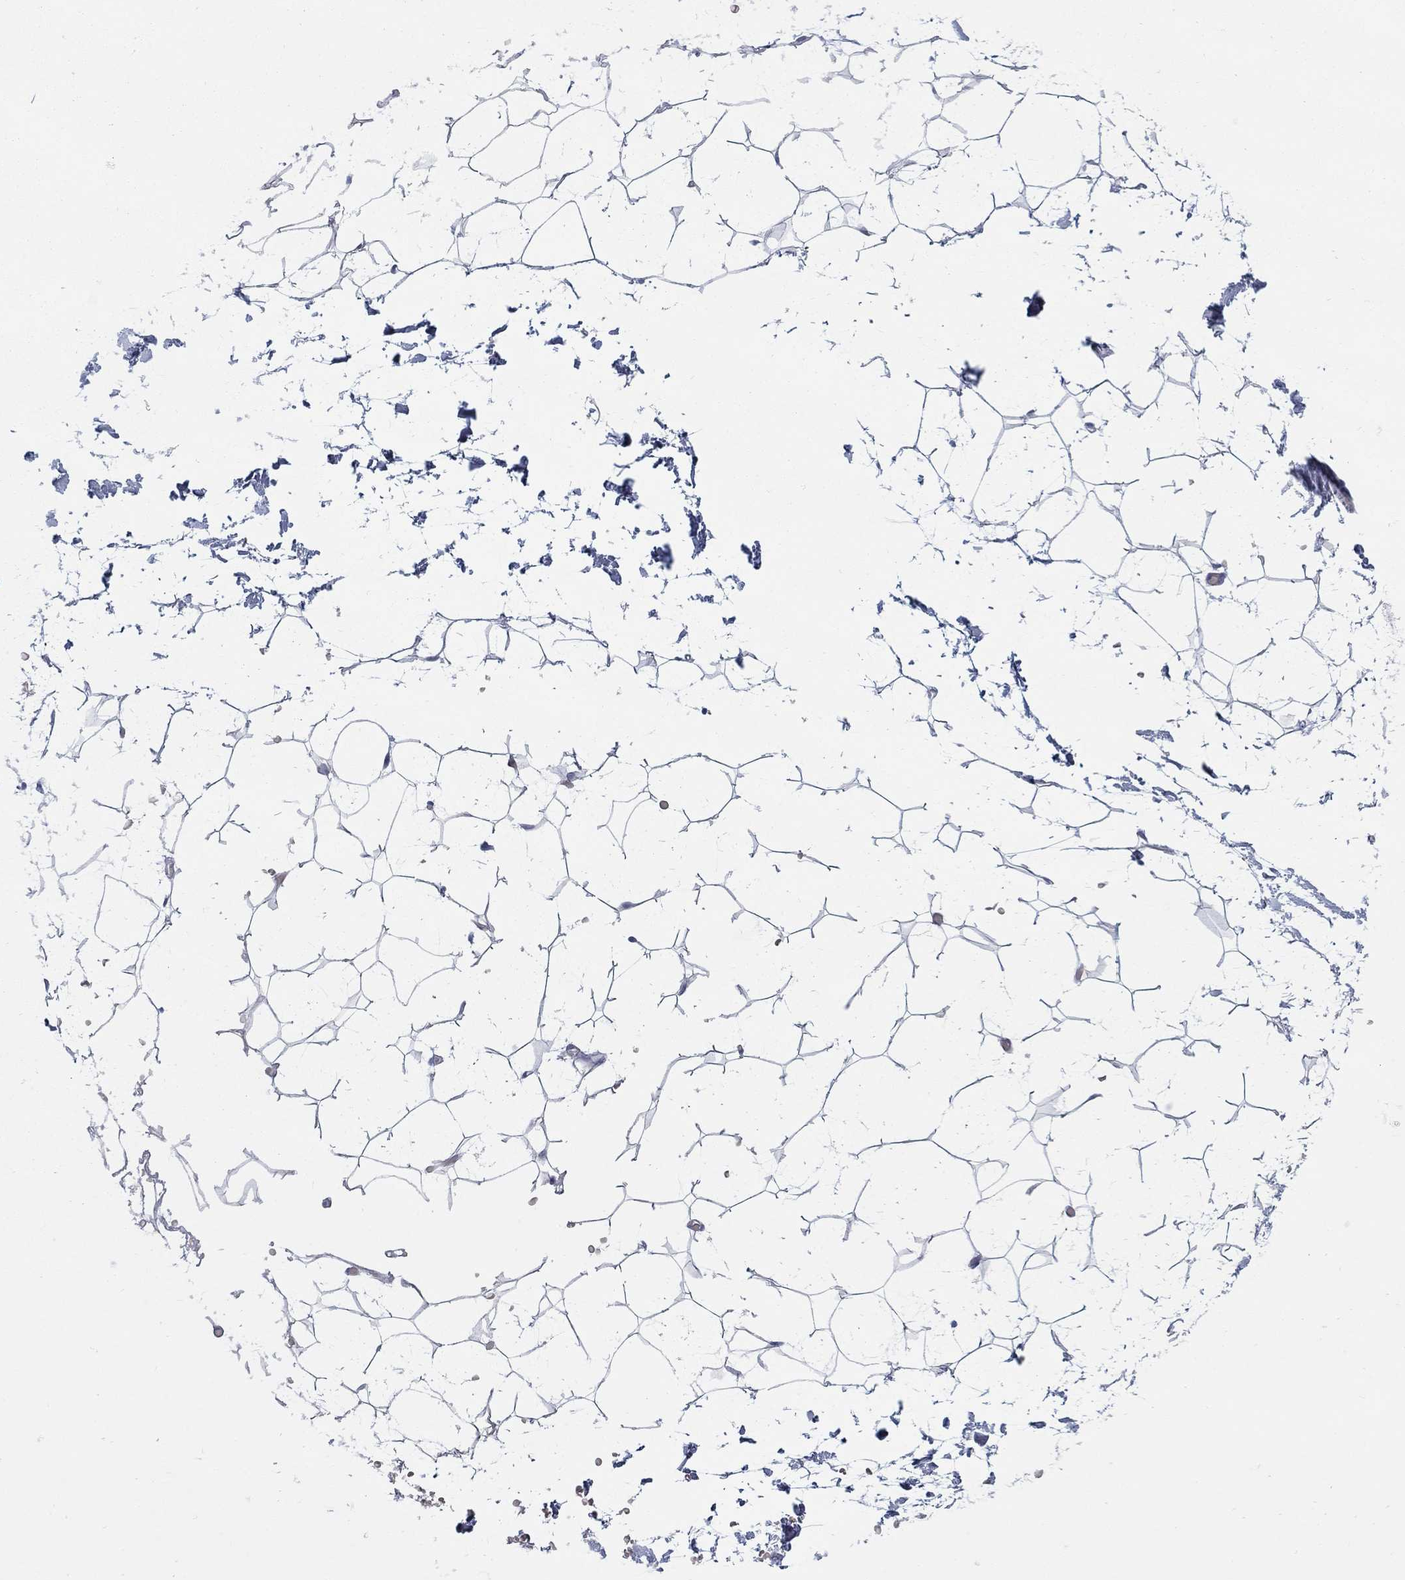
{"staining": {"intensity": "negative", "quantity": "none", "location": "none"}, "tissue": "adipose tissue", "cell_type": "Adipocytes", "image_type": "normal", "snomed": [{"axis": "morphology", "description": "Normal tissue, NOS"}, {"axis": "topography", "description": "Skin"}, {"axis": "topography", "description": "Peripheral nerve tissue"}], "caption": "An immunohistochemistry (IHC) photomicrograph of unremarkable adipose tissue is shown. There is no staining in adipocytes of adipose tissue.", "gene": "HEATR4", "patient": {"sex": "female", "age": 56}}